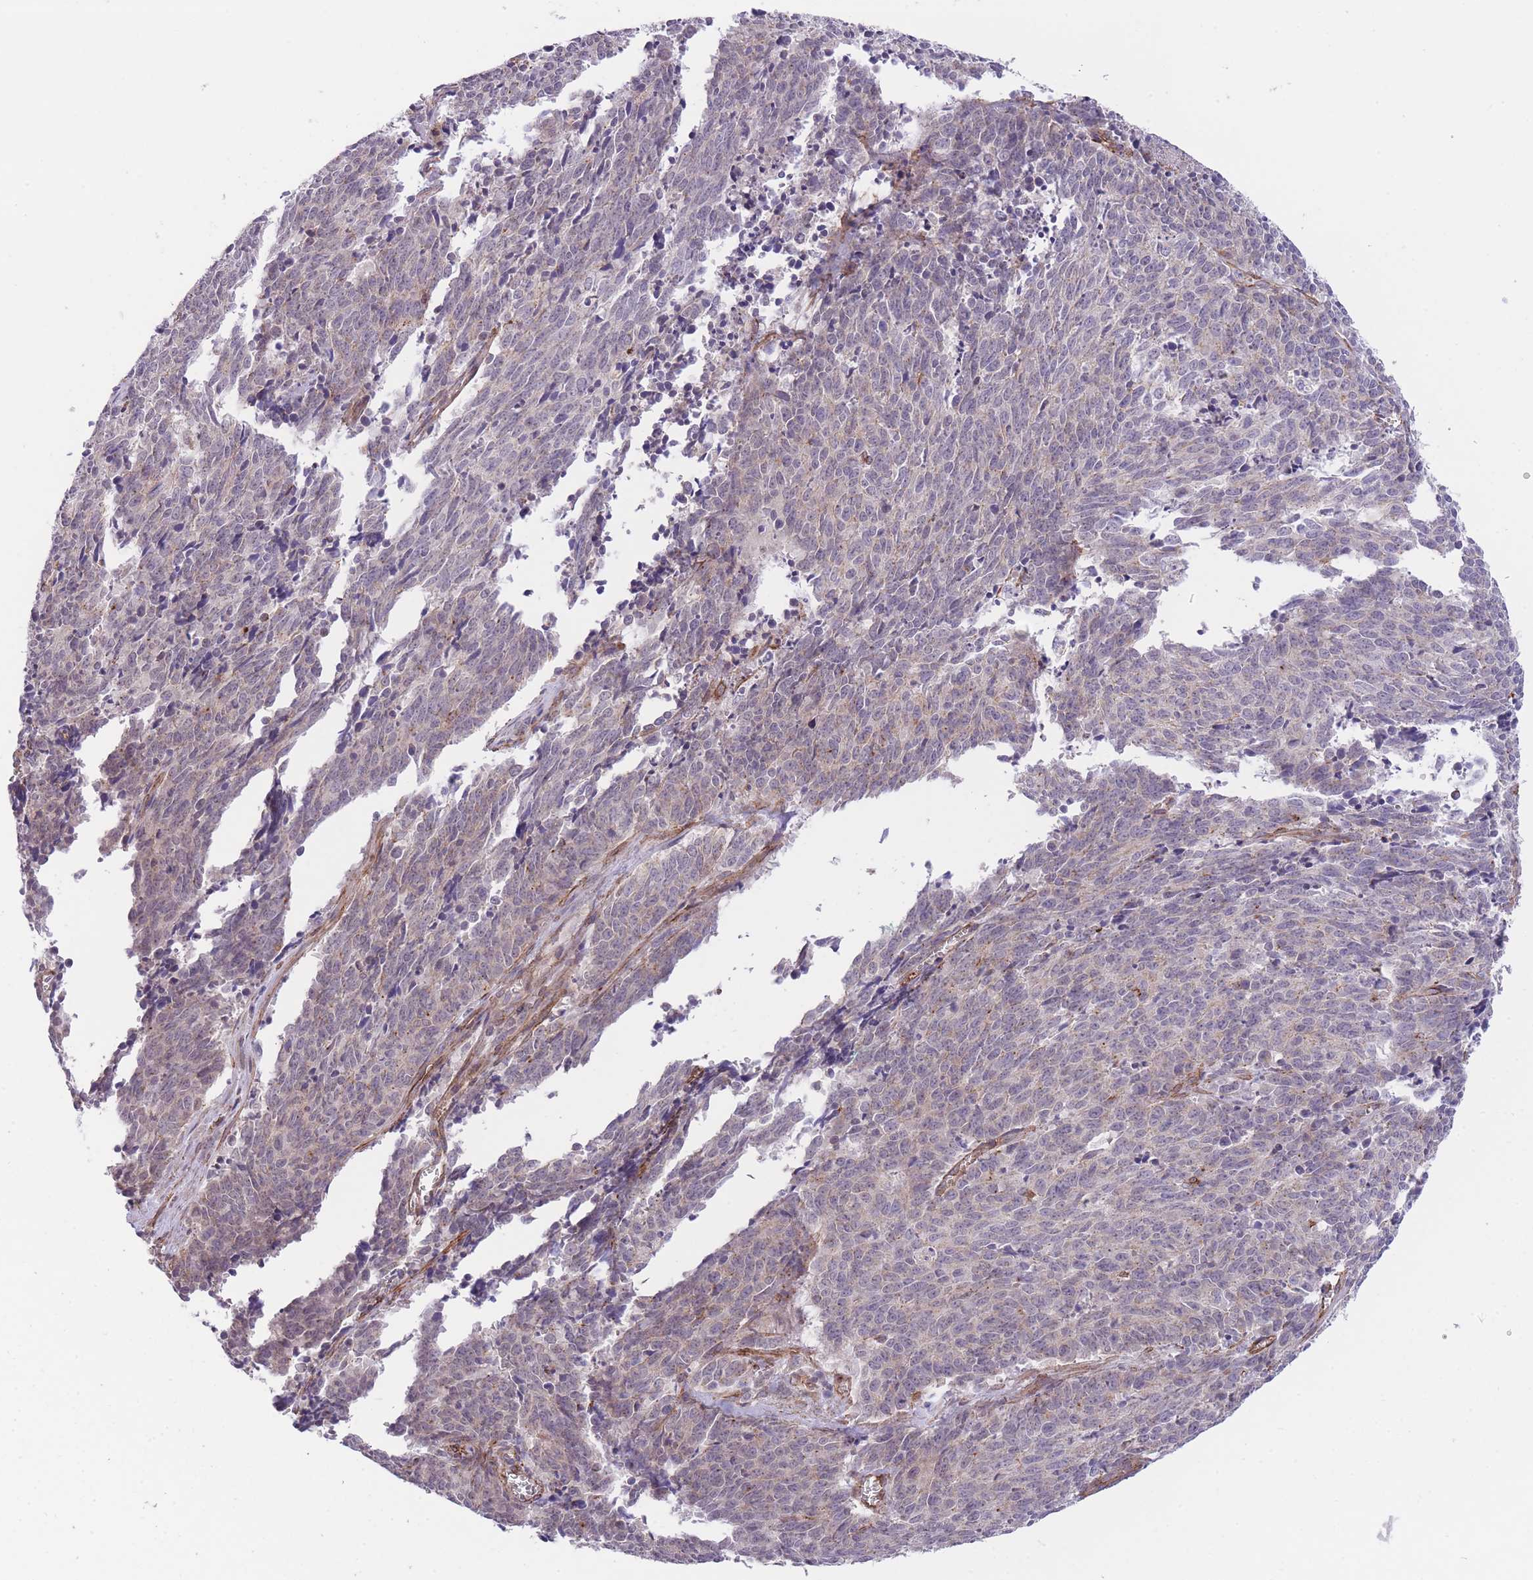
{"staining": {"intensity": "weak", "quantity": "<25%", "location": "cytoplasmic/membranous"}, "tissue": "cervical cancer", "cell_type": "Tumor cells", "image_type": "cancer", "snomed": [{"axis": "morphology", "description": "Squamous cell carcinoma, NOS"}, {"axis": "topography", "description": "Cervix"}], "caption": "Human squamous cell carcinoma (cervical) stained for a protein using immunohistochemistry demonstrates no expression in tumor cells.", "gene": "QTRT1", "patient": {"sex": "female", "age": 29}}